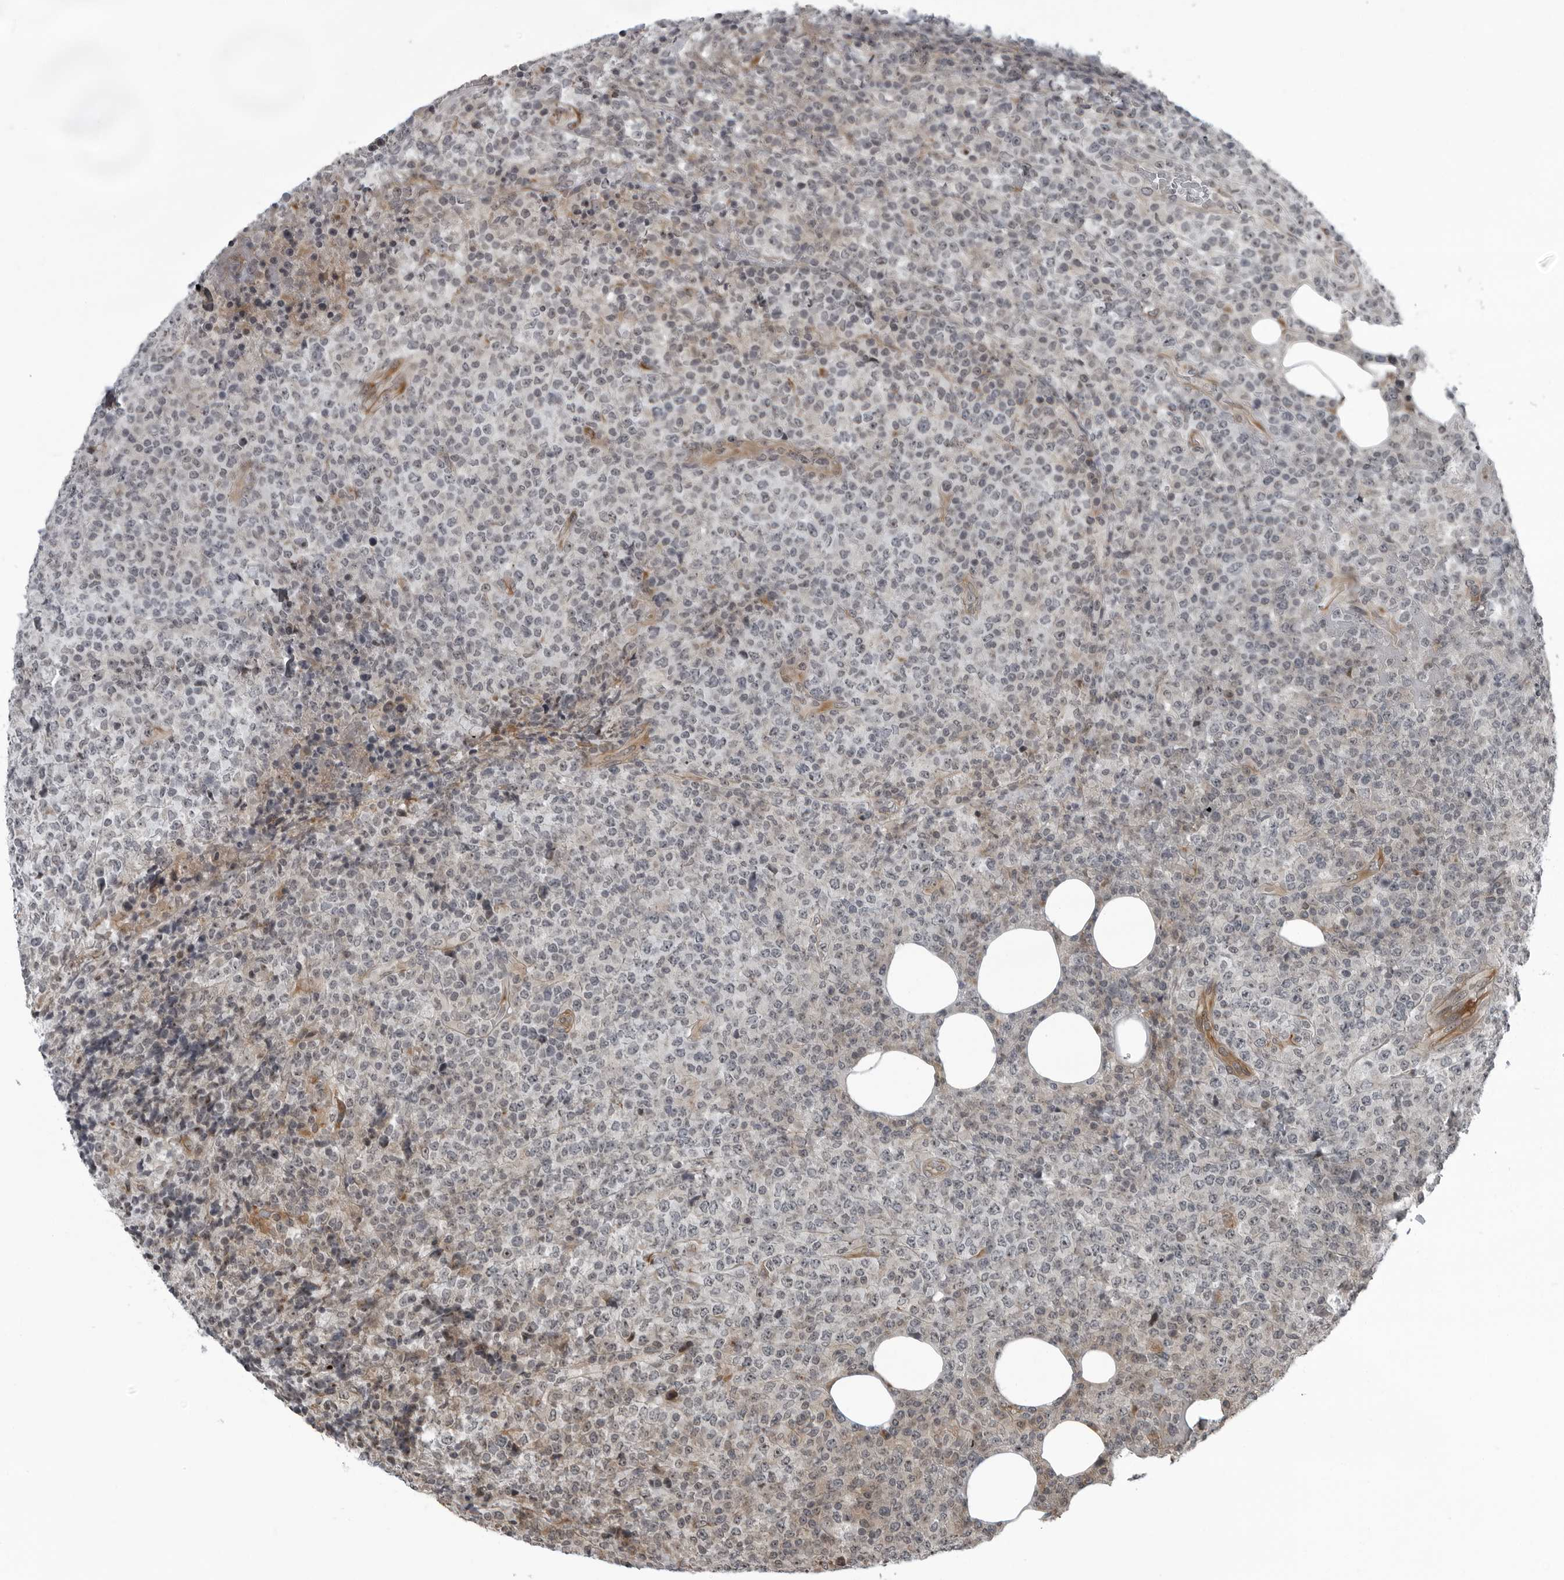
{"staining": {"intensity": "weak", "quantity": "<25%", "location": "nuclear"}, "tissue": "lymphoma", "cell_type": "Tumor cells", "image_type": "cancer", "snomed": [{"axis": "morphology", "description": "Malignant lymphoma, non-Hodgkin's type, High grade"}, {"axis": "topography", "description": "Lymph node"}], "caption": "Tumor cells show no significant expression in lymphoma. The staining is performed using DAB brown chromogen with nuclei counter-stained in using hematoxylin.", "gene": "FAM102B", "patient": {"sex": "male", "age": 13}}